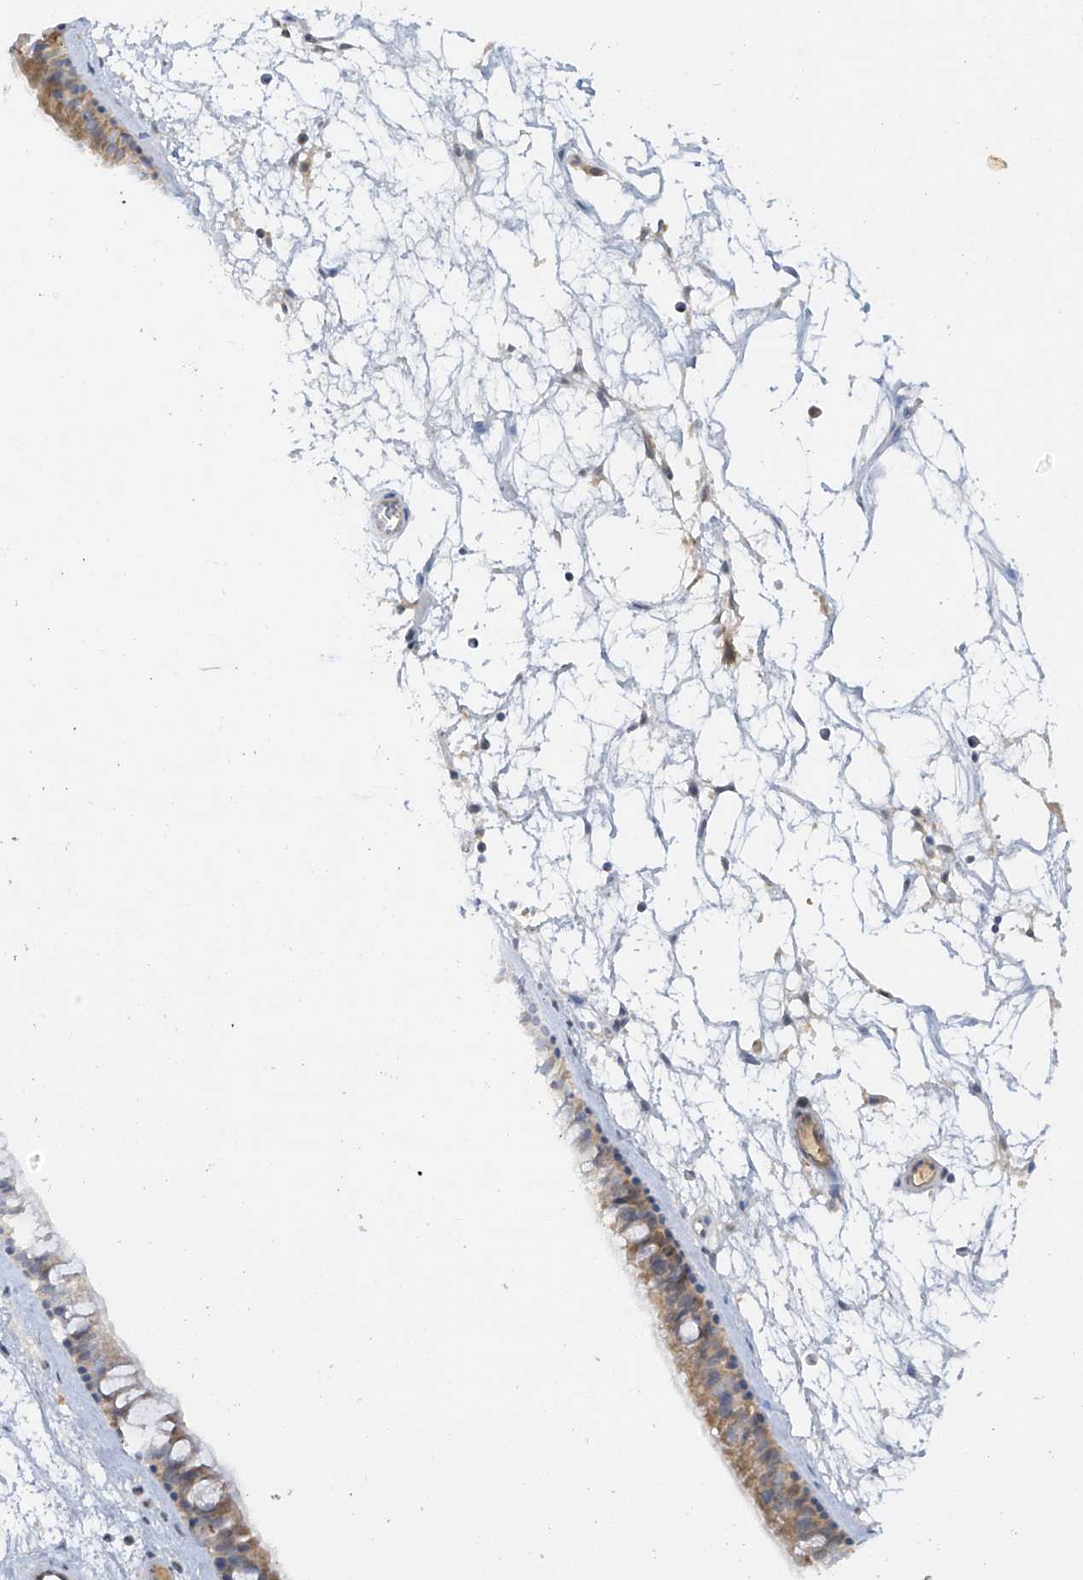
{"staining": {"intensity": "moderate", "quantity": "25%-75%", "location": "cytoplasmic/membranous"}, "tissue": "nasopharynx", "cell_type": "Respiratory epithelial cells", "image_type": "normal", "snomed": [{"axis": "morphology", "description": "Normal tissue, NOS"}, {"axis": "topography", "description": "Nasopharynx"}], "caption": "Protein analysis of unremarkable nasopharynx demonstrates moderate cytoplasmic/membranous expression in about 25%-75% of respiratory epithelial cells. (Stains: DAB (3,3'-diaminobenzidine) in brown, nuclei in blue, Microscopy: brightfield microscopy at high magnification).", "gene": "METTL18", "patient": {"sex": "male", "age": 64}}